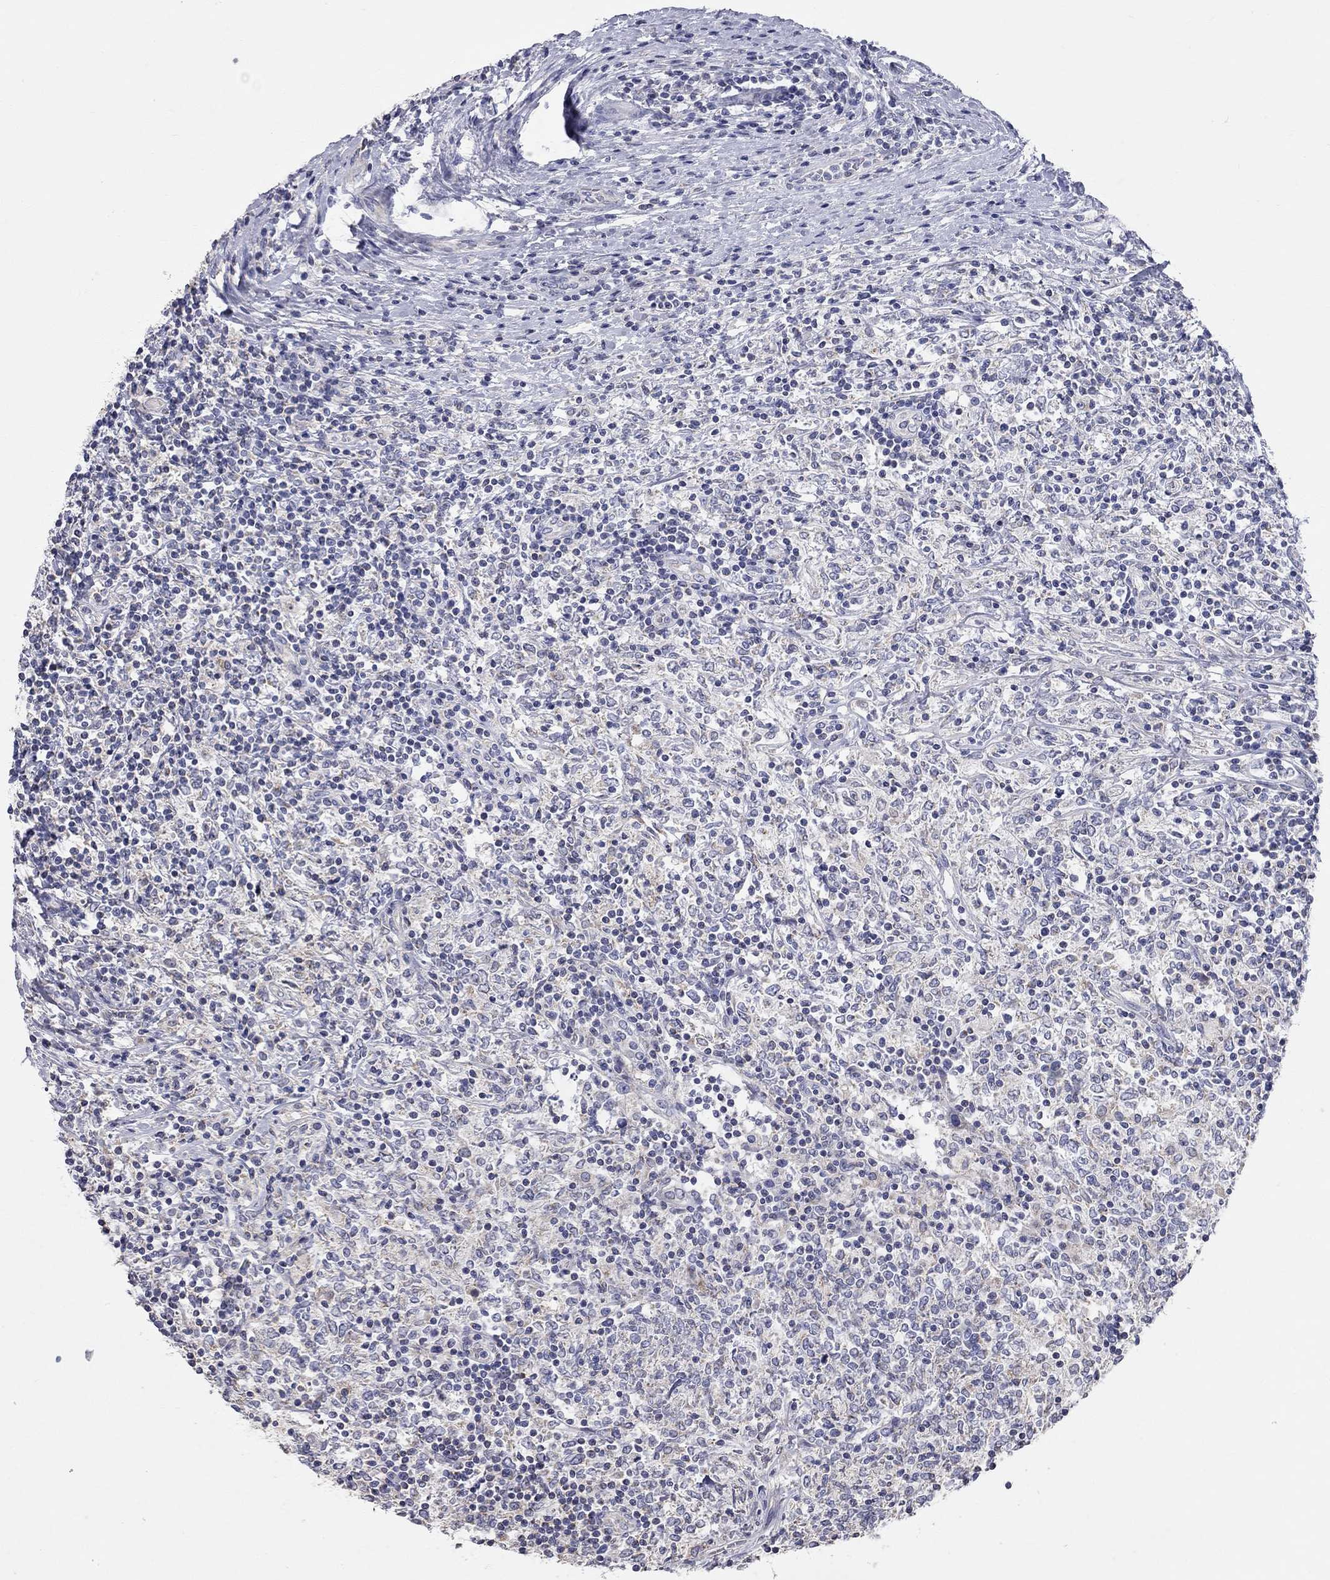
{"staining": {"intensity": "negative", "quantity": "none", "location": "none"}, "tissue": "lymphoma", "cell_type": "Tumor cells", "image_type": "cancer", "snomed": [{"axis": "morphology", "description": "Malignant lymphoma, non-Hodgkin's type, High grade"}, {"axis": "topography", "description": "Lymph node"}], "caption": "Immunohistochemical staining of high-grade malignant lymphoma, non-Hodgkin's type displays no significant staining in tumor cells.", "gene": "CFAP161", "patient": {"sex": "female", "age": 84}}